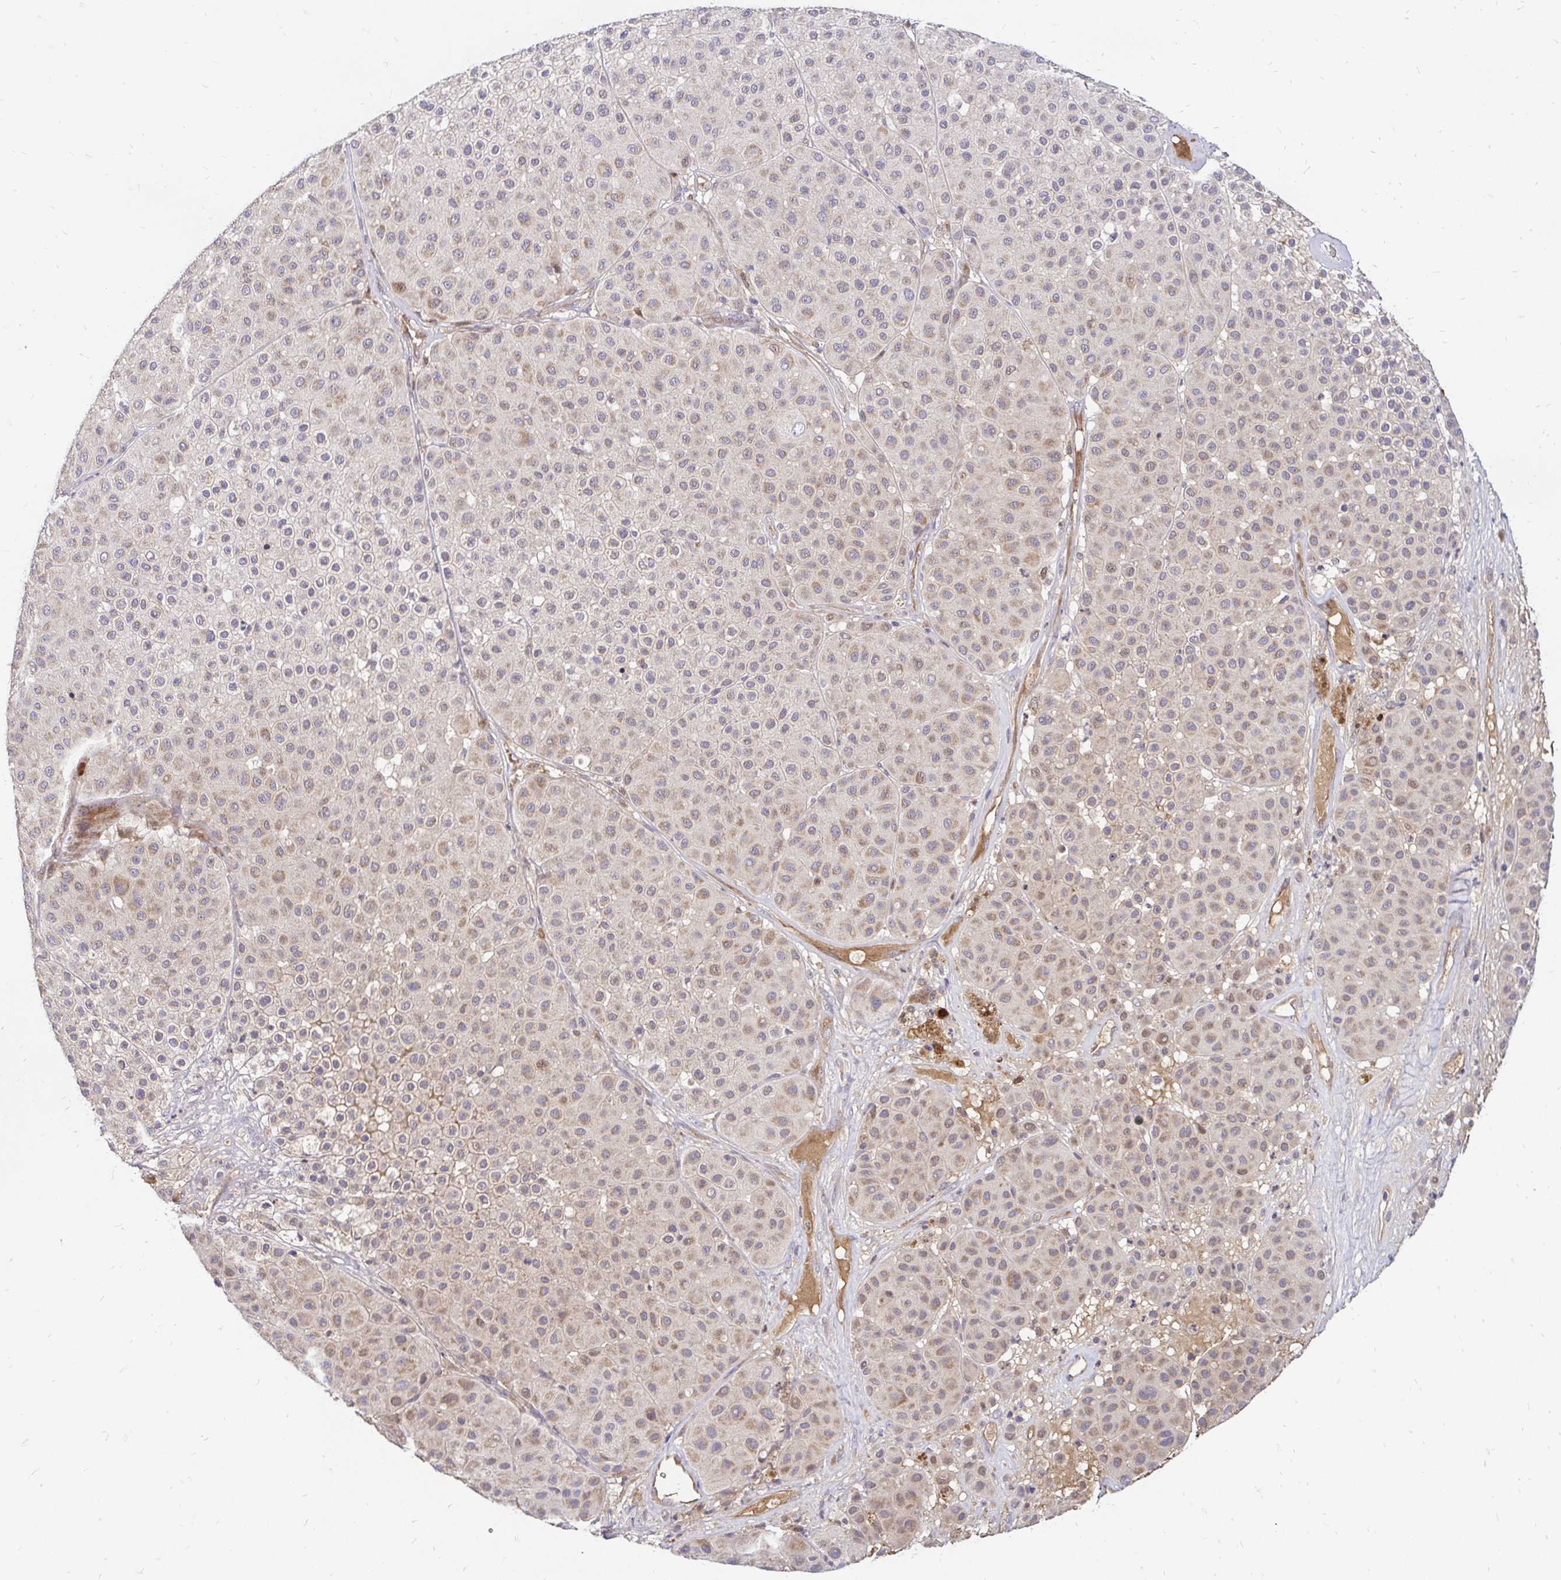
{"staining": {"intensity": "weak", "quantity": "25%-75%", "location": "cytoplasmic/membranous"}, "tissue": "melanoma", "cell_type": "Tumor cells", "image_type": "cancer", "snomed": [{"axis": "morphology", "description": "Malignant melanoma, Metastatic site"}, {"axis": "topography", "description": "Smooth muscle"}], "caption": "An immunohistochemistry image of tumor tissue is shown. Protein staining in brown labels weak cytoplasmic/membranous positivity in melanoma within tumor cells.", "gene": "ARHGEF37", "patient": {"sex": "male", "age": 41}}